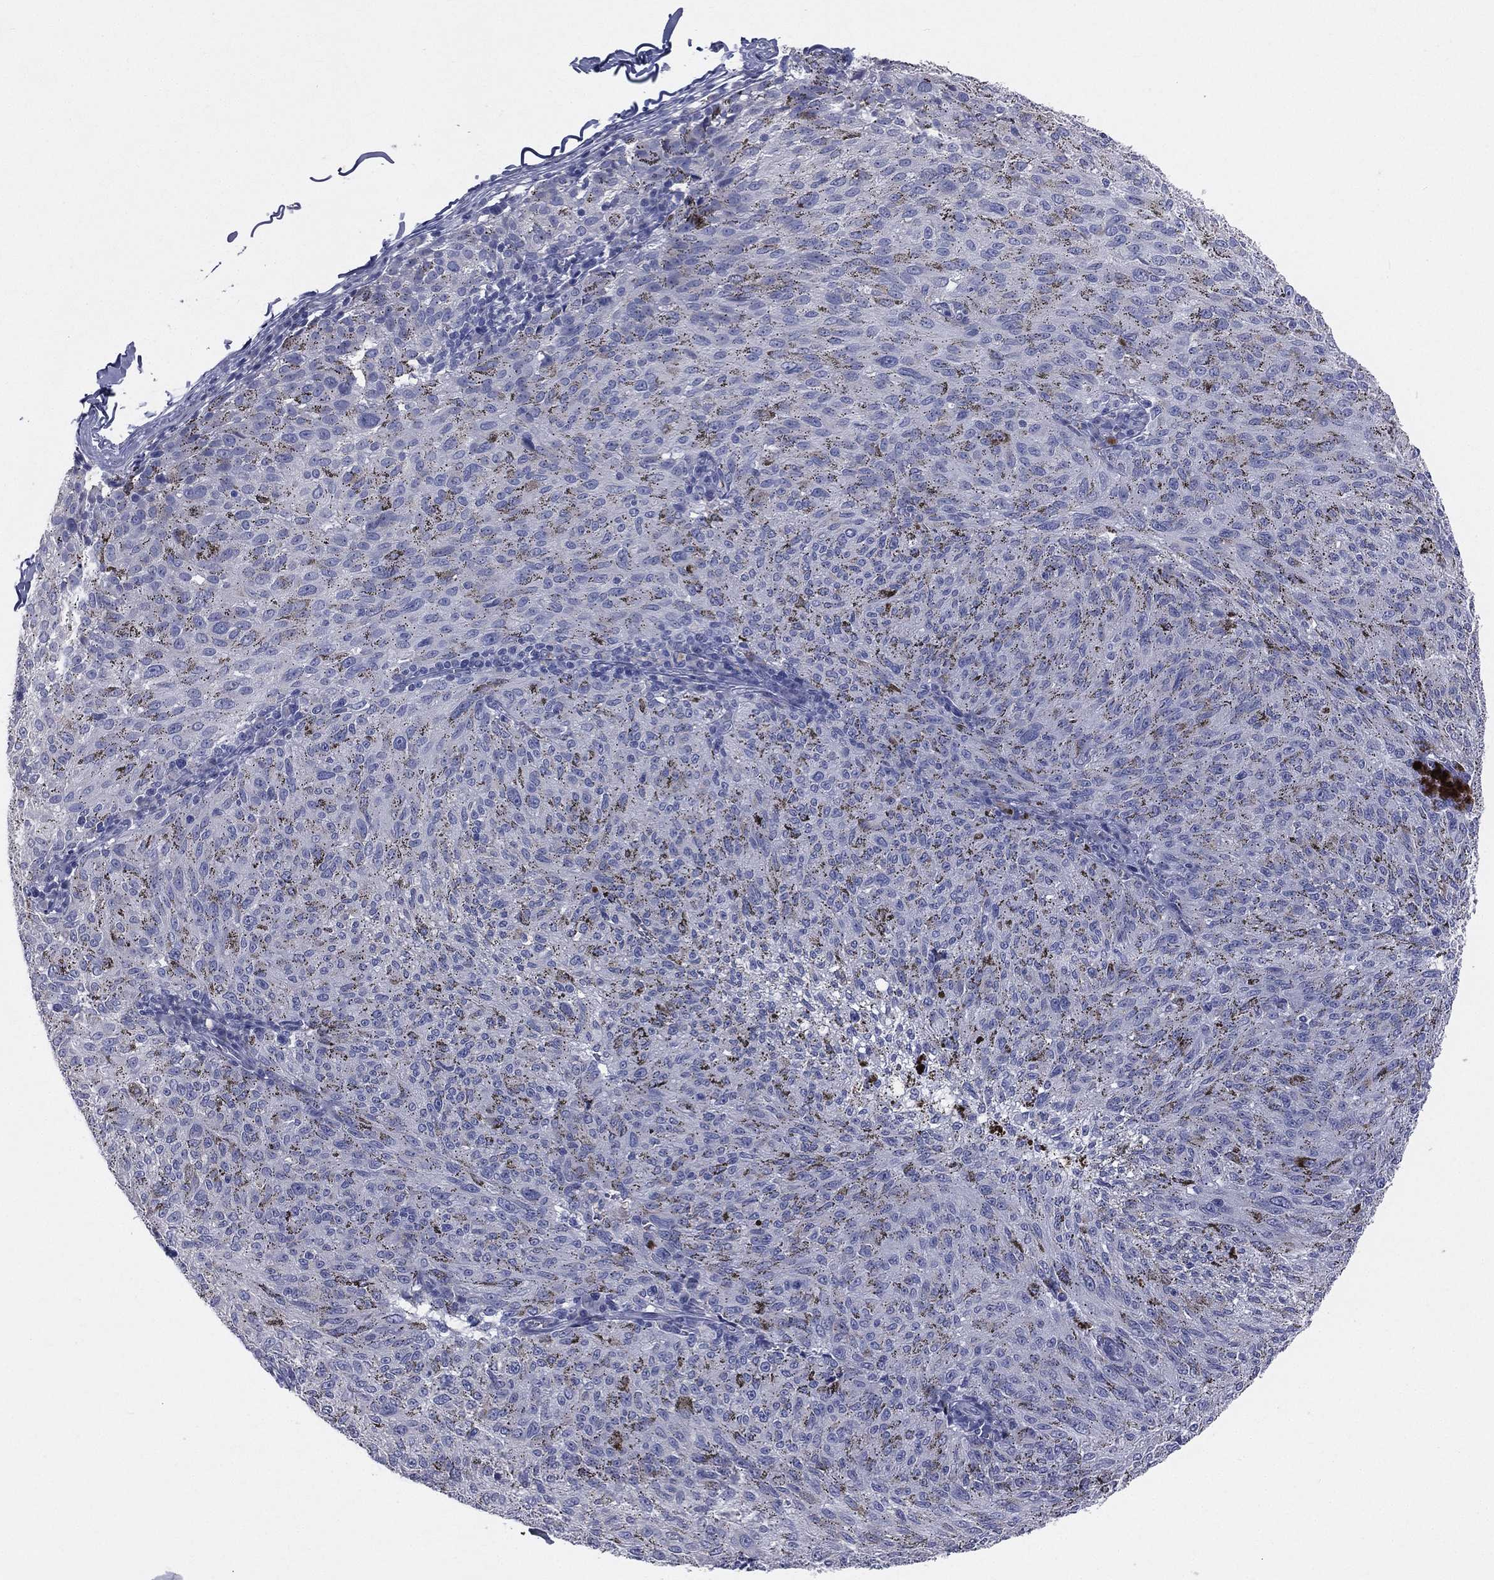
{"staining": {"intensity": "negative", "quantity": "none", "location": "none"}, "tissue": "melanoma", "cell_type": "Tumor cells", "image_type": "cancer", "snomed": [{"axis": "morphology", "description": "Malignant melanoma, NOS"}, {"axis": "topography", "description": "Skin"}], "caption": "A photomicrograph of human malignant melanoma is negative for staining in tumor cells.", "gene": "STK31", "patient": {"sex": "female", "age": 72}}